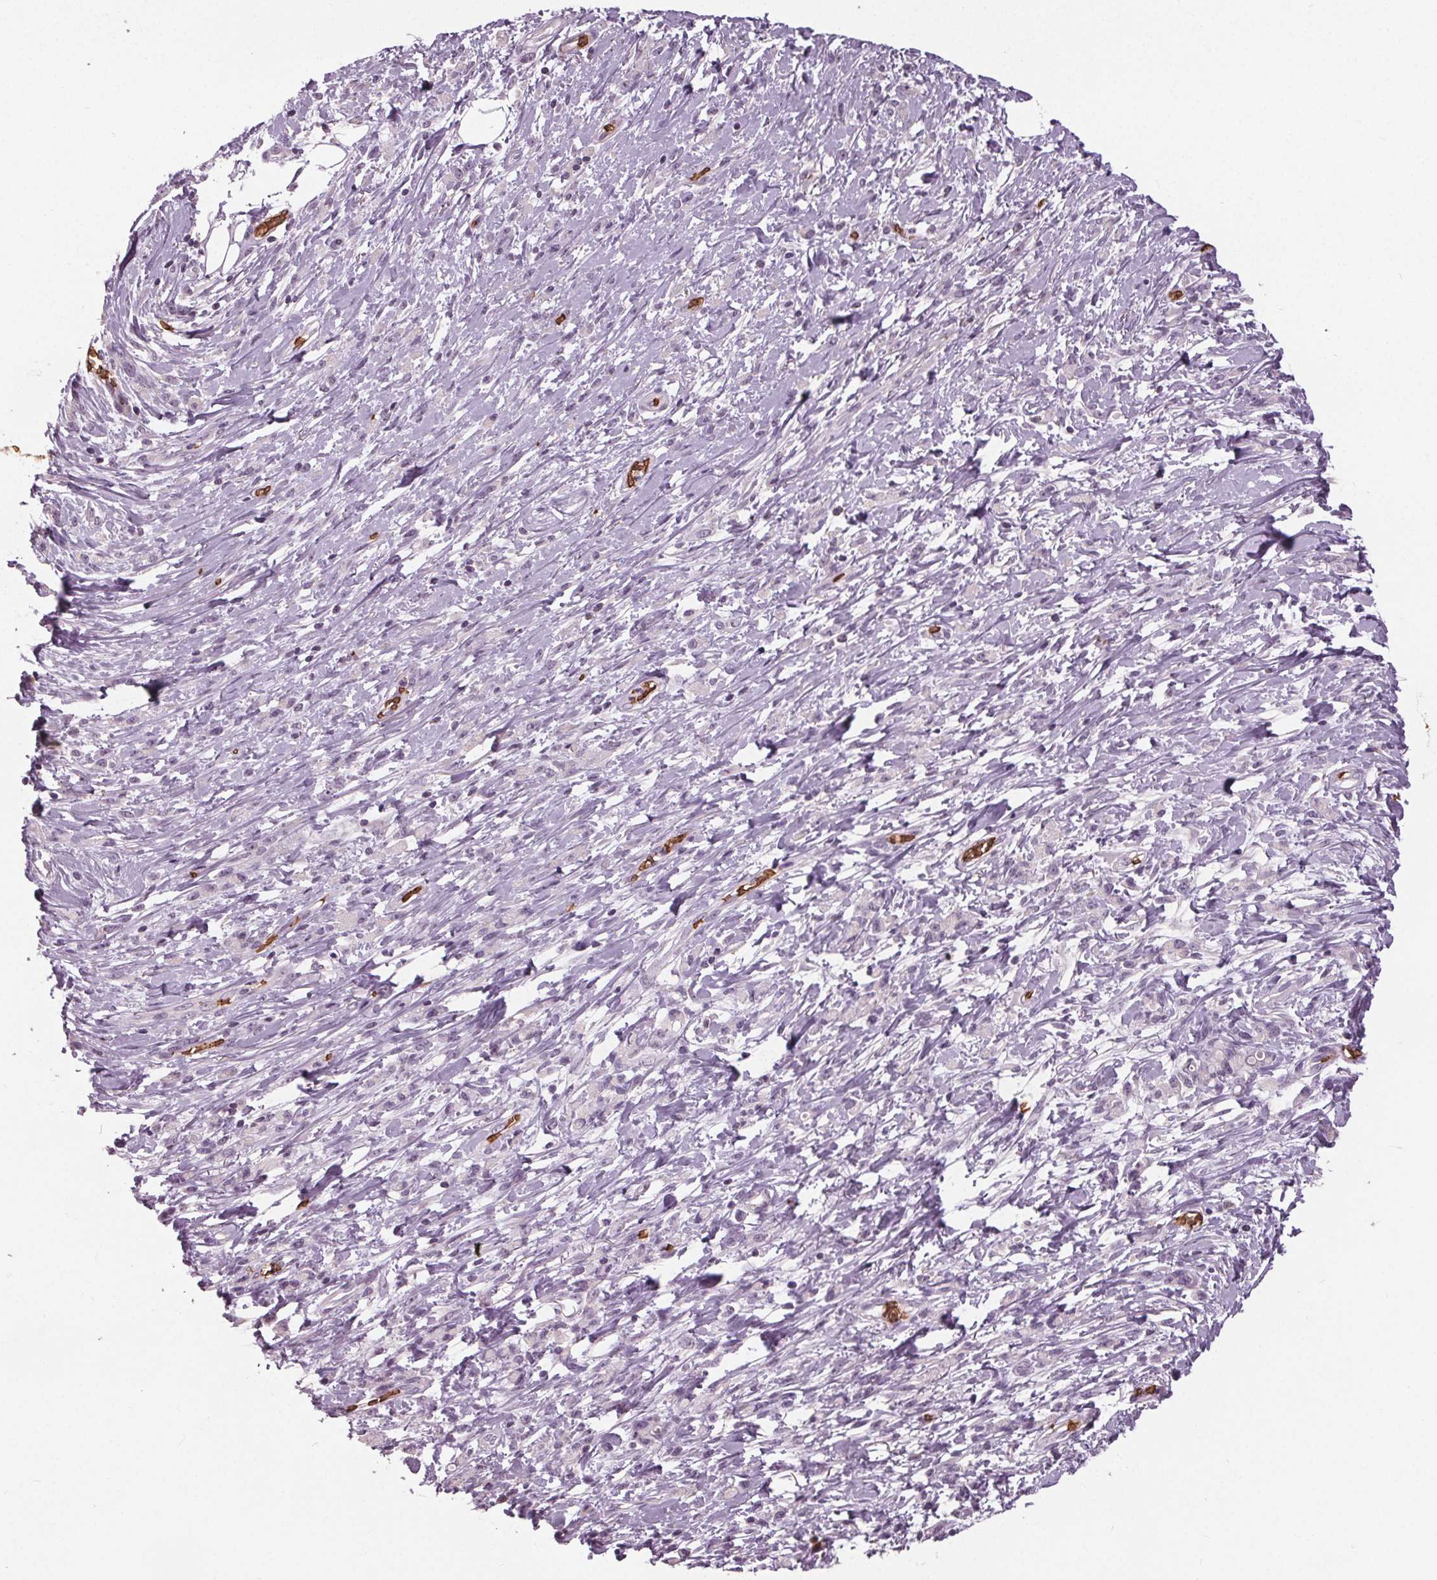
{"staining": {"intensity": "negative", "quantity": "none", "location": "none"}, "tissue": "stomach cancer", "cell_type": "Tumor cells", "image_type": "cancer", "snomed": [{"axis": "morphology", "description": "Adenocarcinoma, NOS"}, {"axis": "topography", "description": "Stomach"}], "caption": "This is an IHC micrograph of stomach cancer (adenocarcinoma). There is no expression in tumor cells.", "gene": "SLC4A1", "patient": {"sex": "female", "age": 84}}